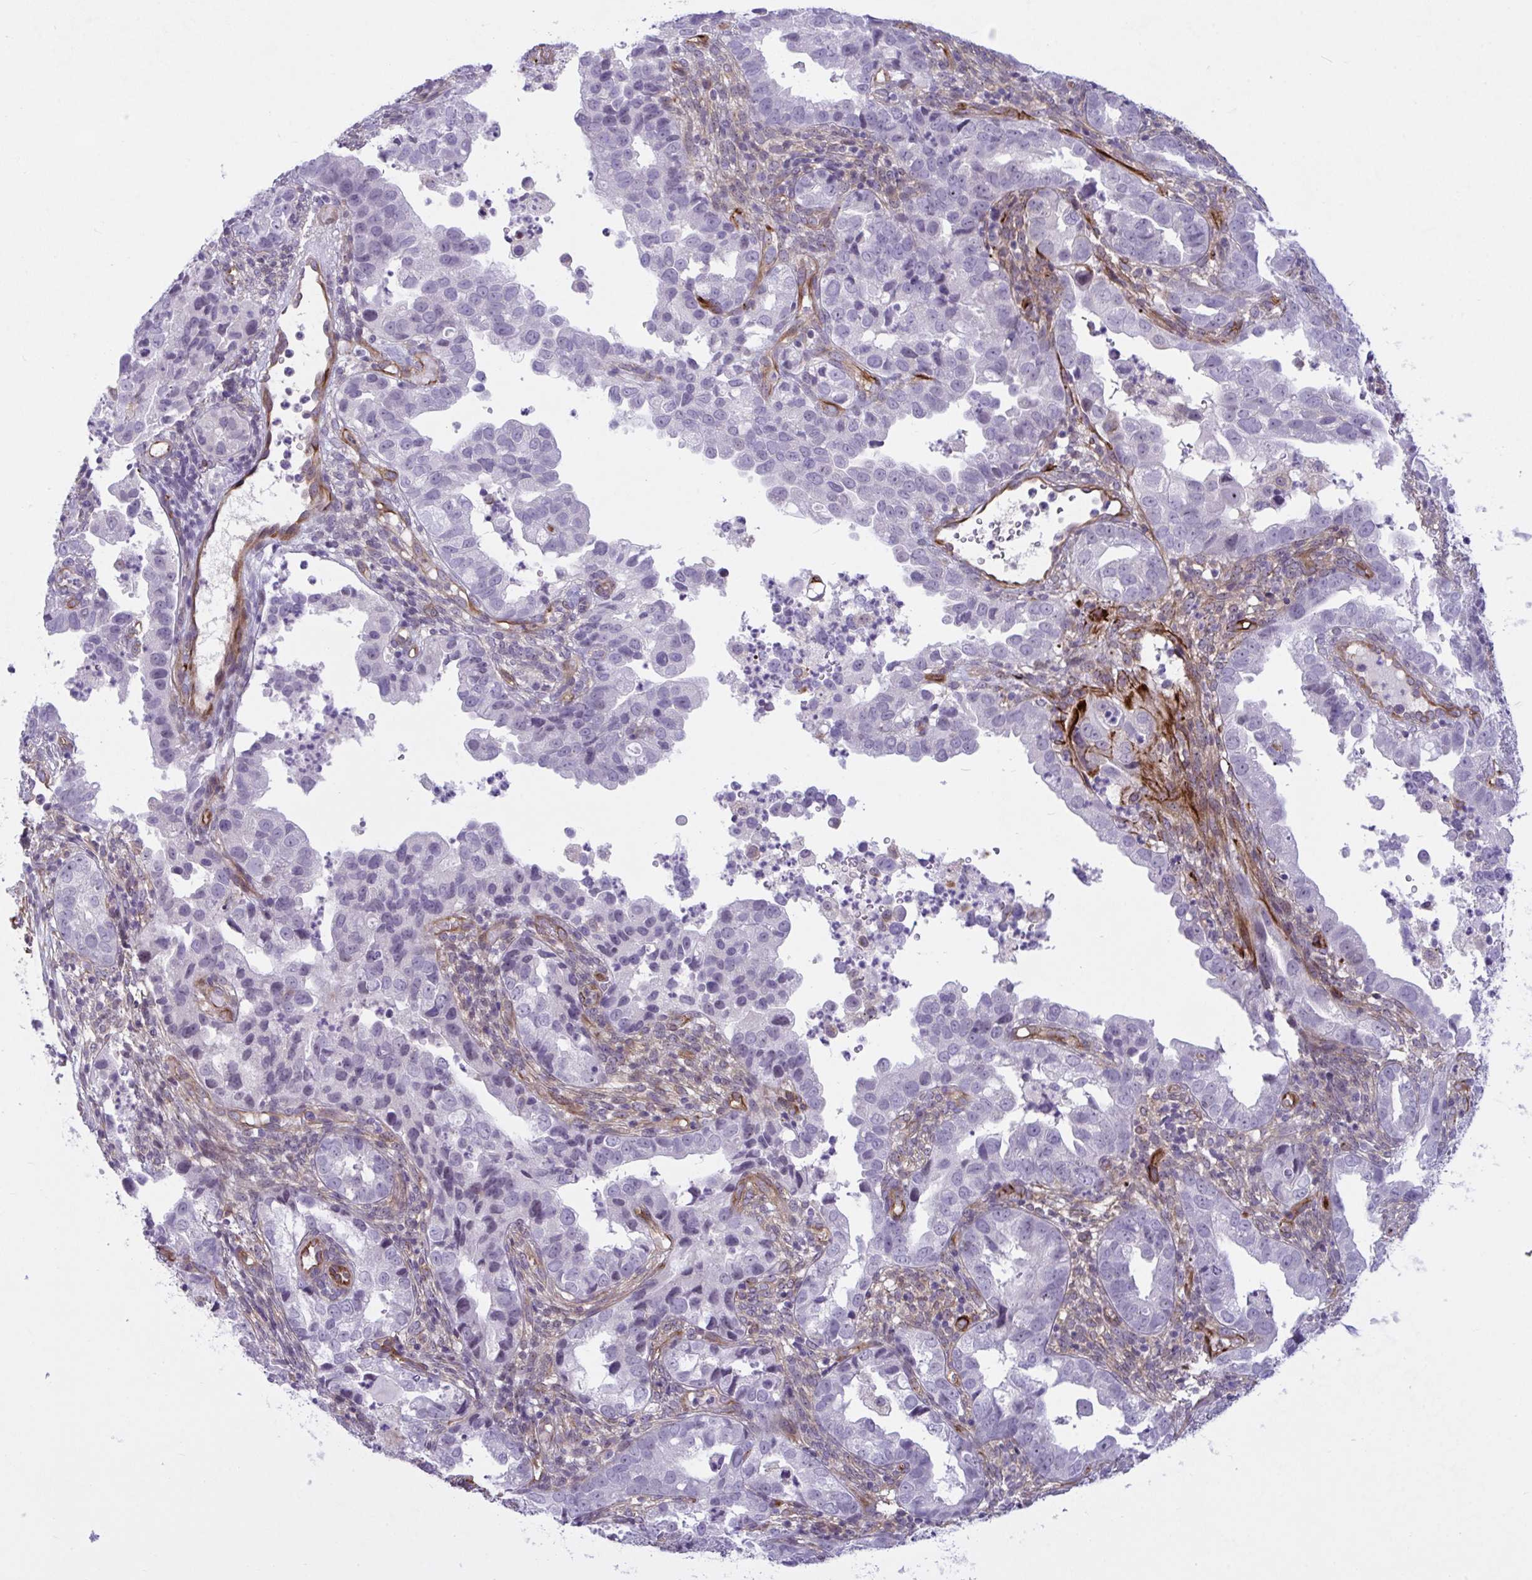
{"staining": {"intensity": "negative", "quantity": "none", "location": "none"}, "tissue": "endometrial cancer", "cell_type": "Tumor cells", "image_type": "cancer", "snomed": [{"axis": "morphology", "description": "Adenocarcinoma, NOS"}, {"axis": "topography", "description": "Endometrium"}], "caption": "An image of endometrial cancer stained for a protein exhibits no brown staining in tumor cells. (DAB IHC visualized using brightfield microscopy, high magnification).", "gene": "PRRT4", "patient": {"sex": "female", "age": 57}}